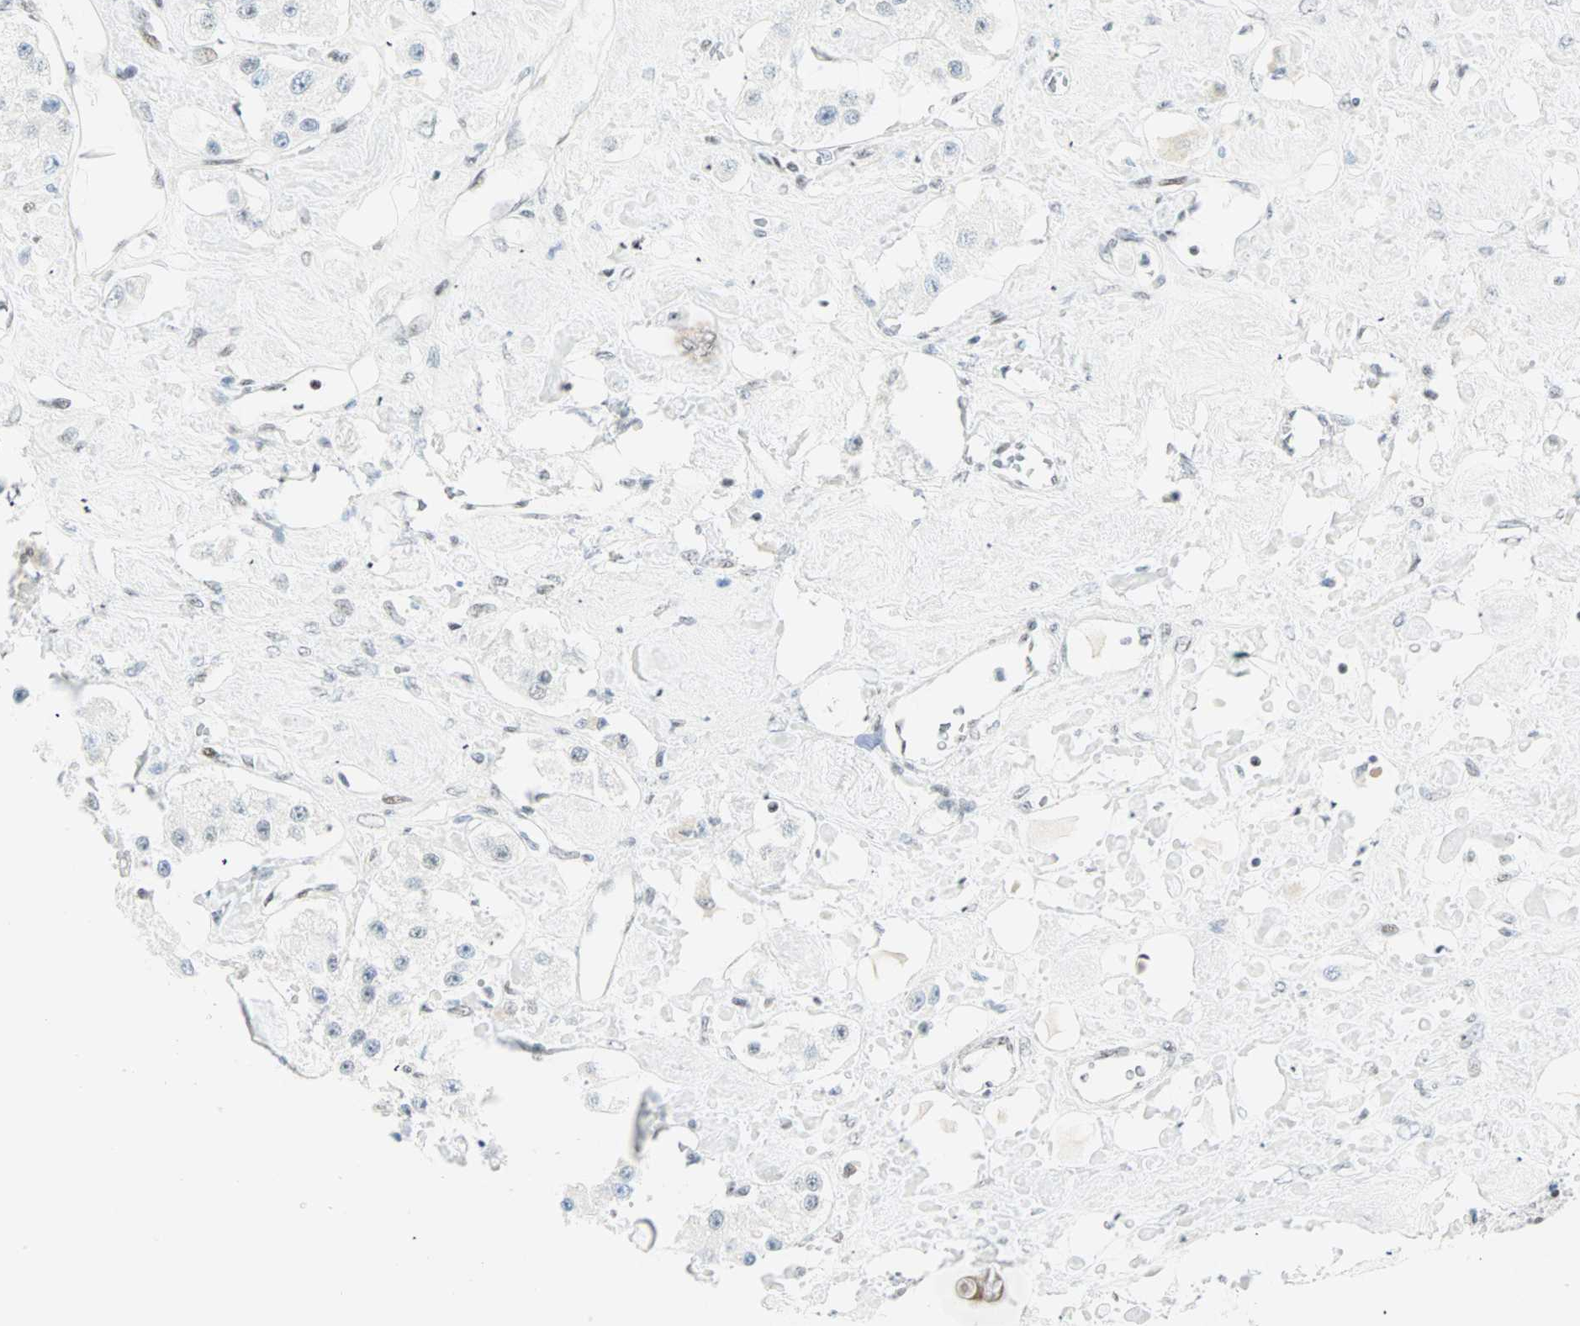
{"staining": {"intensity": "negative", "quantity": "none", "location": "none"}, "tissue": "carcinoid", "cell_type": "Tumor cells", "image_type": "cancer", "snomed": [{"axis": "morphology", "description": "Carcinoid, malignant, NOS"}, {"axis": "topography", "description": "Pancreas"}], "caption": "Immunohistochemistry of carcinoid (malignant) displays no expression in tumor cells.", "gene": "PKNOX1", "patient": {"sex": "male", "age": 41}}